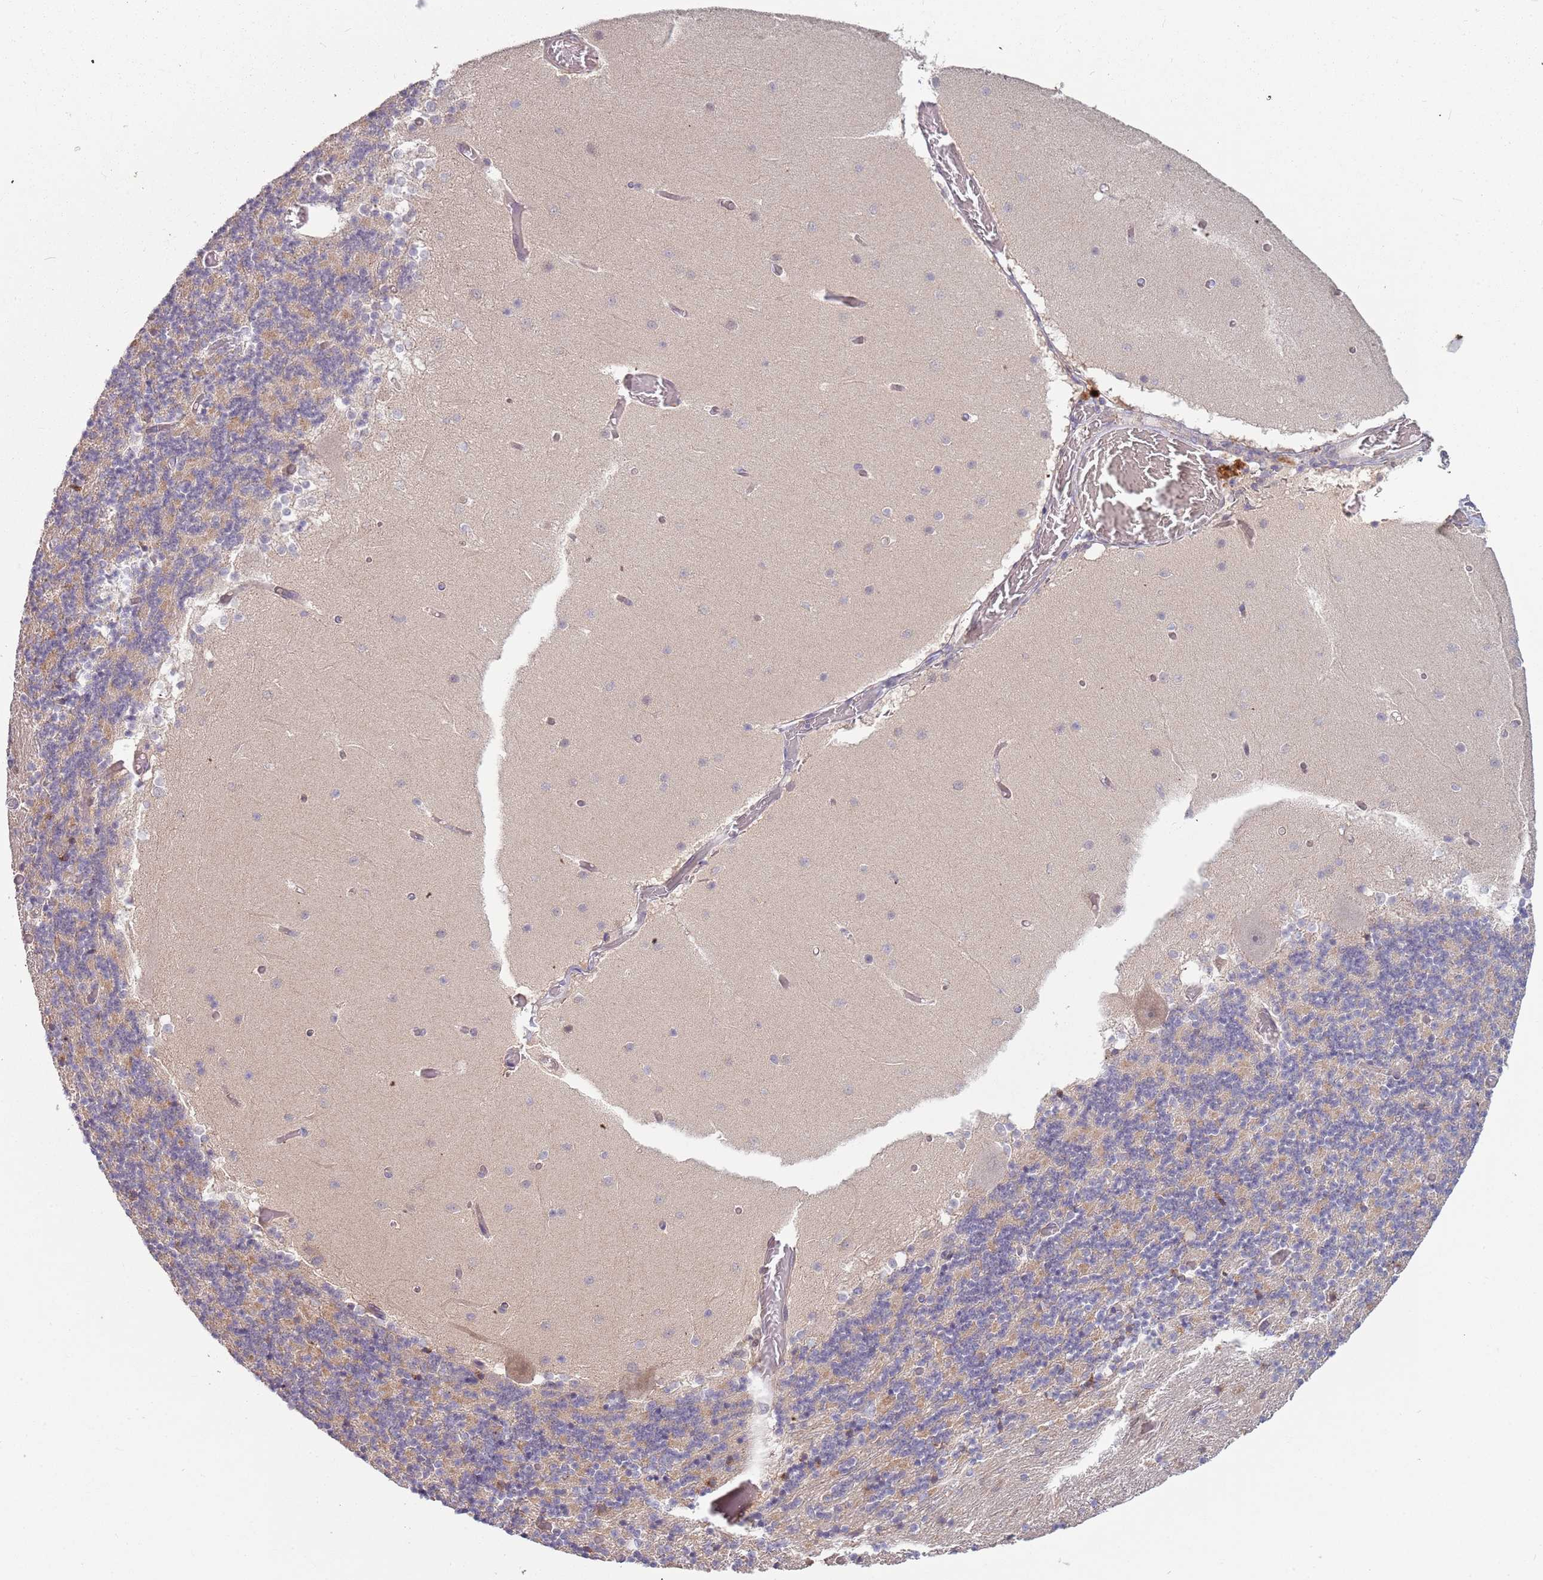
{"staining": {"intensity": "moderate", "quantity": "<25%", "location": "cytoplasmic/membranous"}, "tissue": "cerebellum", "cell_type": "Cells in granular layer", "image_type": "normal", "snomed": [{"axis": "morphology", "description": "Normal tissue, NOS"}, {"axis": "topography", "description": "Cerebellum"}], "caption": "Normal cerebellum exhibits moderate cytoplasmic/membranous staining in approximately <25% of cells in granular layer The staining was performed using DAB to visualize the protein expression in brown, while the nuclei were stained in blue with hematoxylin (Magnification: 20x)..", "gene": "SAV1", "patient": {"sex": "female", "age": 28}}